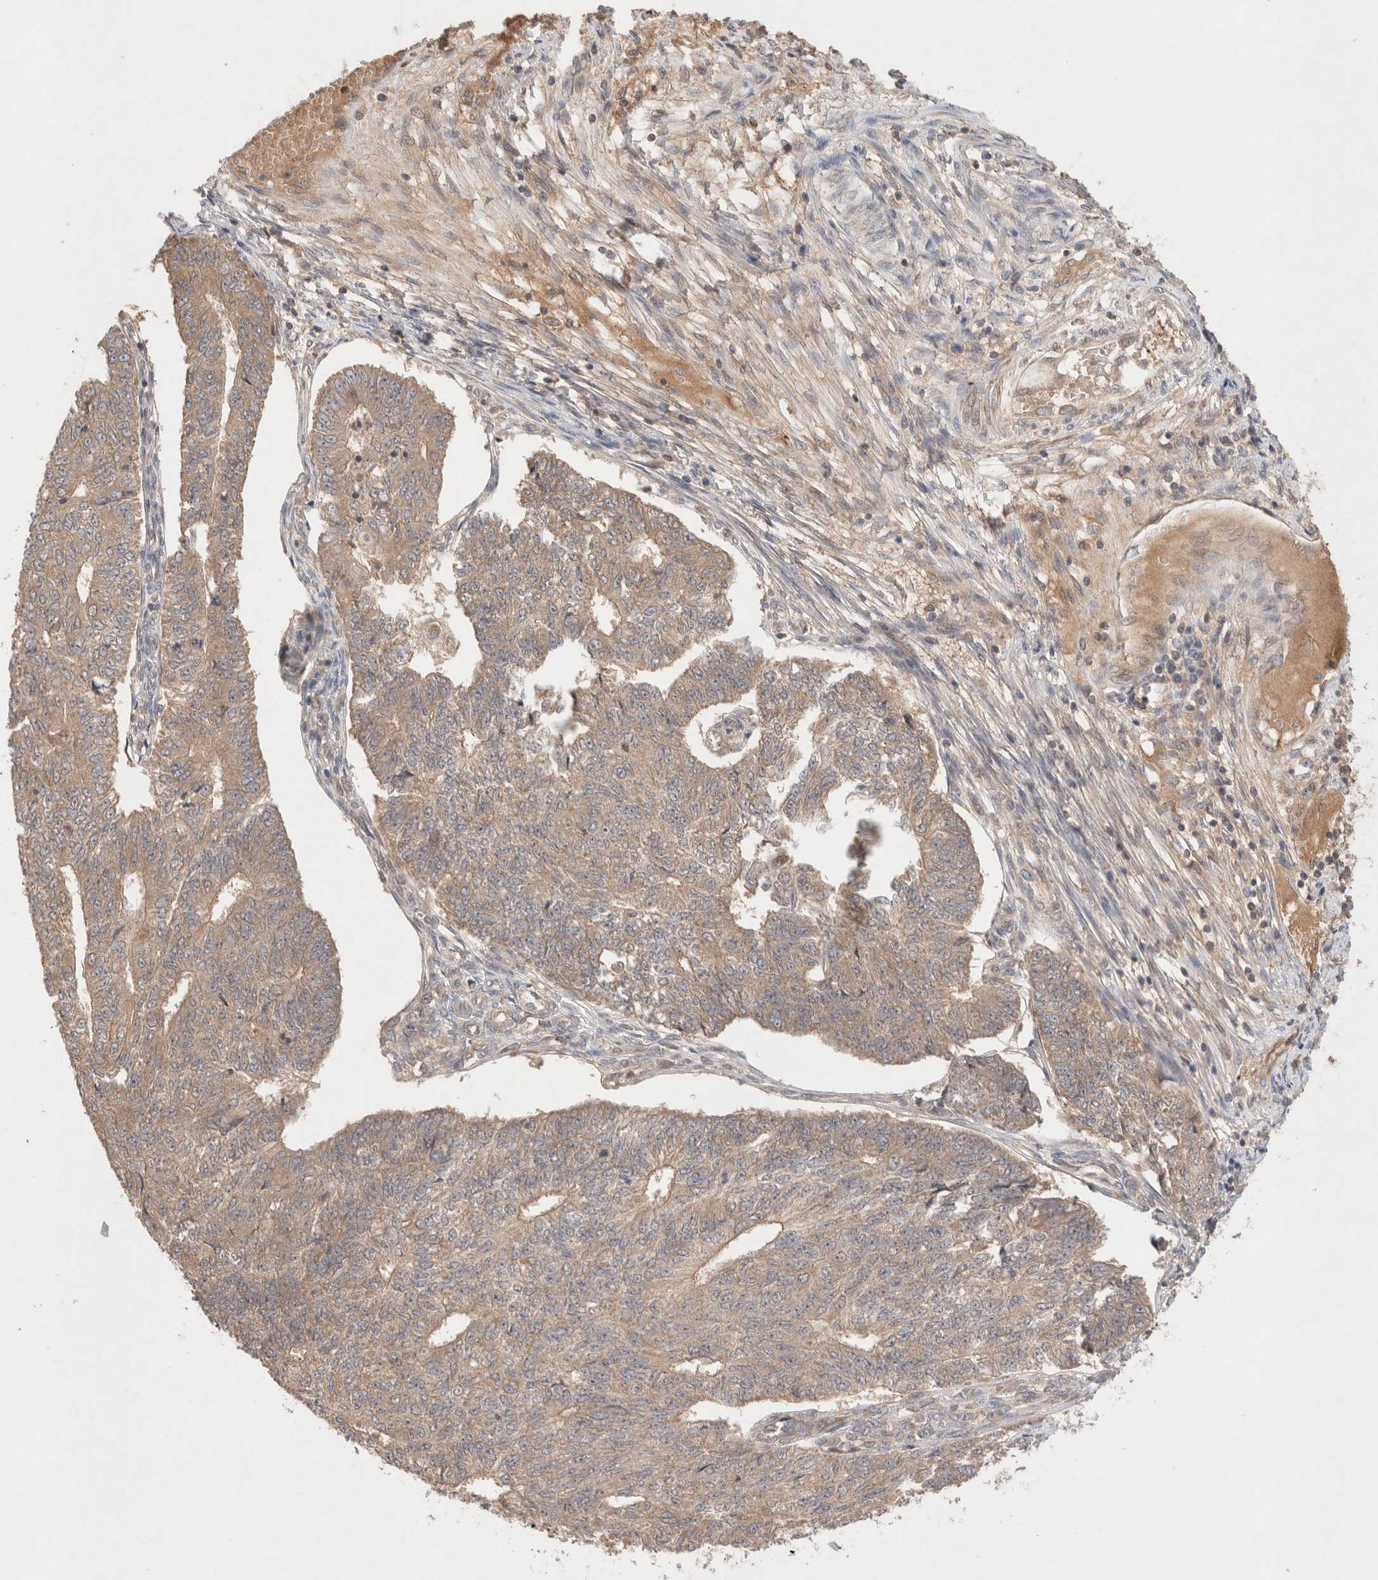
{"staining": {"intensity": "weak", "quantity": ">75%", "location": "cytoplasmic/membranous"}, "tissue": "endometrial cancer", "cell_type": "Tumor cells", "image_type": "cancer", "snomed": [{"axis": "morphology", "description": "Adenocarcinoma, NOS"}, {"axis": "topography", "description": "Endometrium"}], "caption": "High-magnification brightfield microscopy of adenocarcinoma (endometrial) stained with DAB (brown) and counterstained with hematoxylin (blue). tumor cells exhibit weak cytoplasmic/membranous staining is present in approximately>75% of cells.", "gene": "KLHL20", "patient": {"sex": "female", "age": 32}}